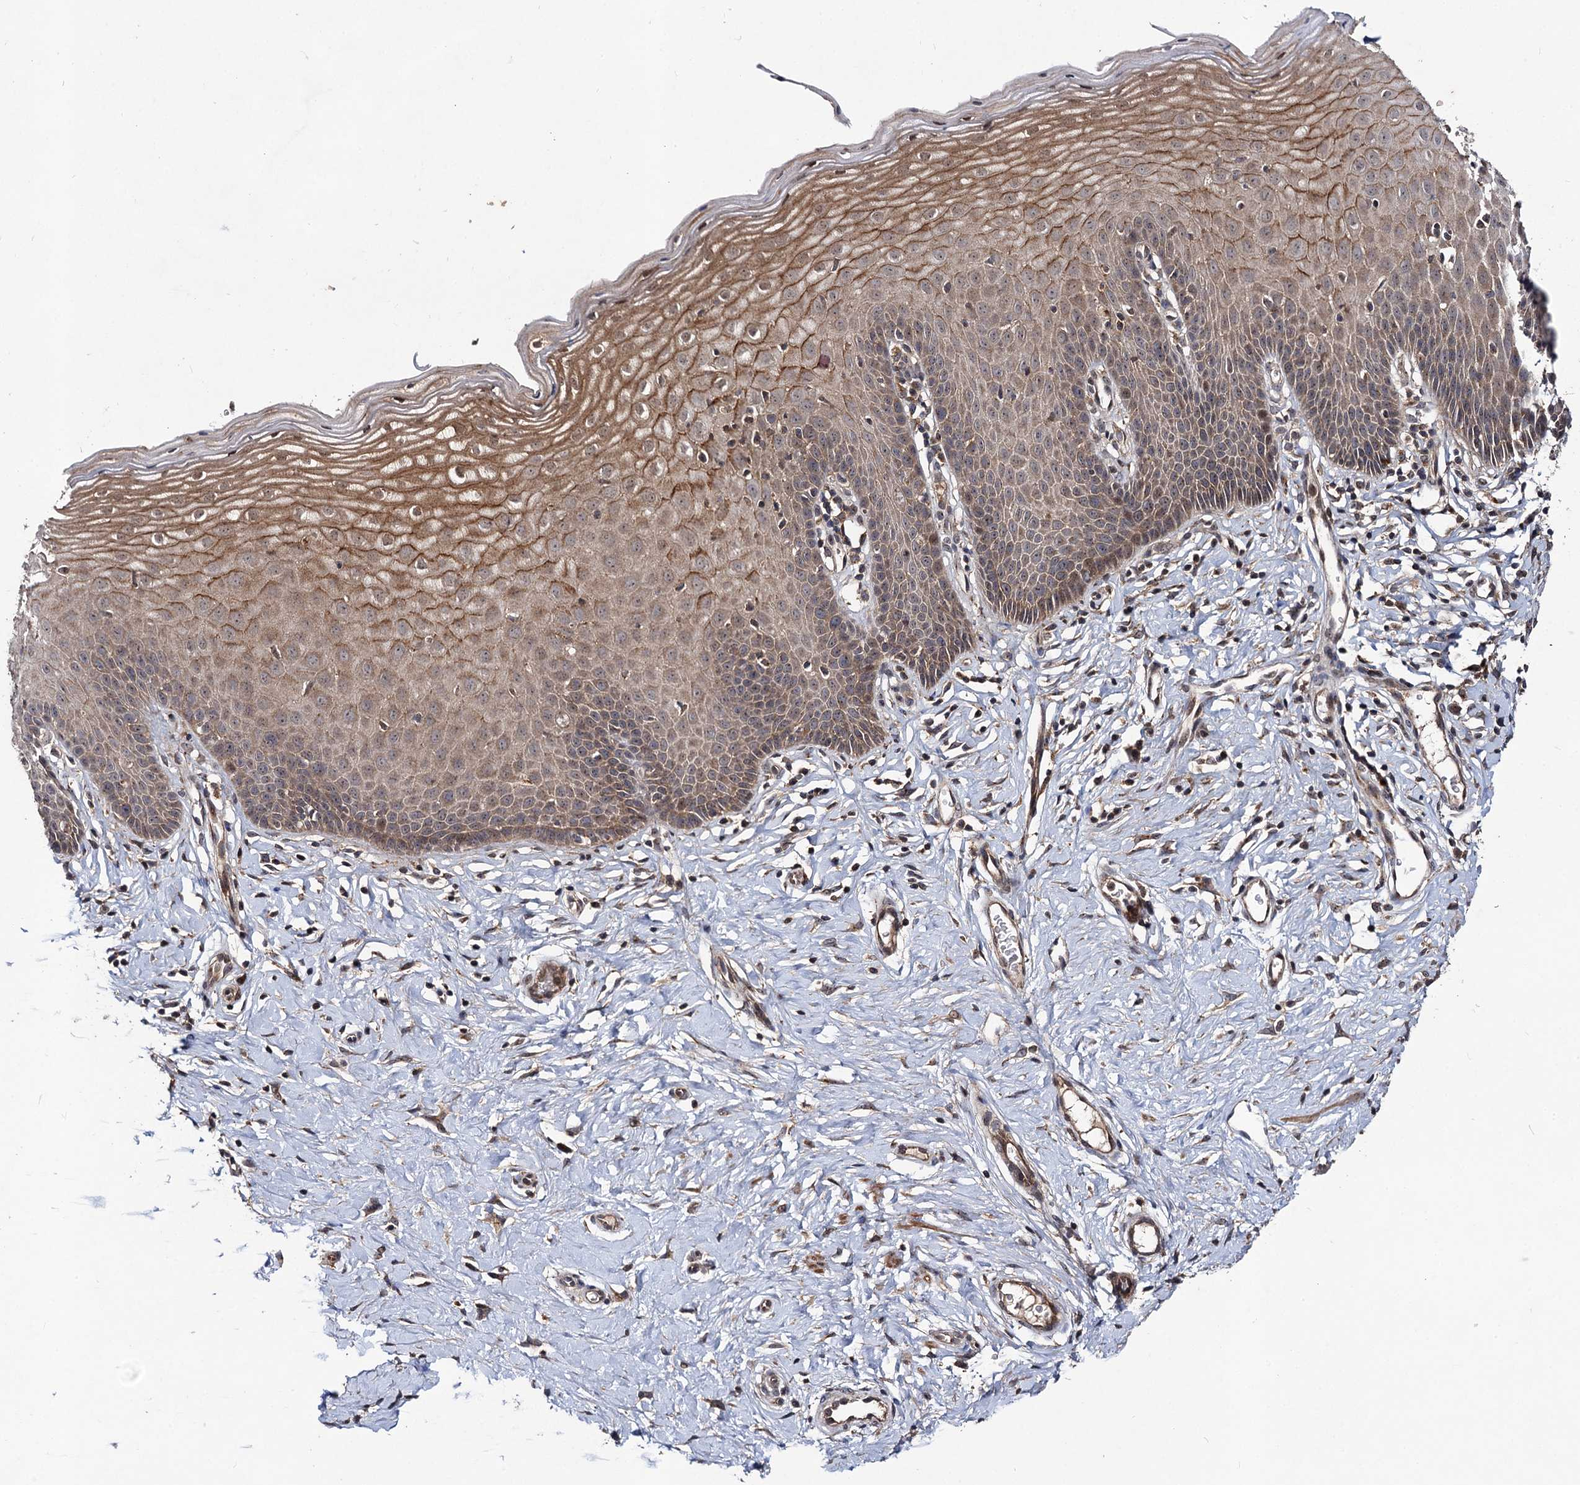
{"staining": {"intensity": "moderate", "quantity": ">75%", "location": "cytoplasmic/membranous,nuclear"}, "tissue": "cervix", "cell_type": "Squamous epithelial cells", "image_type": "normal", "snomed": [{"axis": "morphology", "description": "Normal tissue, NOS"}, {"axis": "topography", "description": "Cervix"}], "caption": "The histopathology image displays a brown stain indicating the presence of a protein in the cytoplasmic/membranous,nuclear of squamous epithelial cells in cervix. Nuclei are stained in blue.", "gene": "KXD1", "patient": {"sex": "female", "age": 36}}